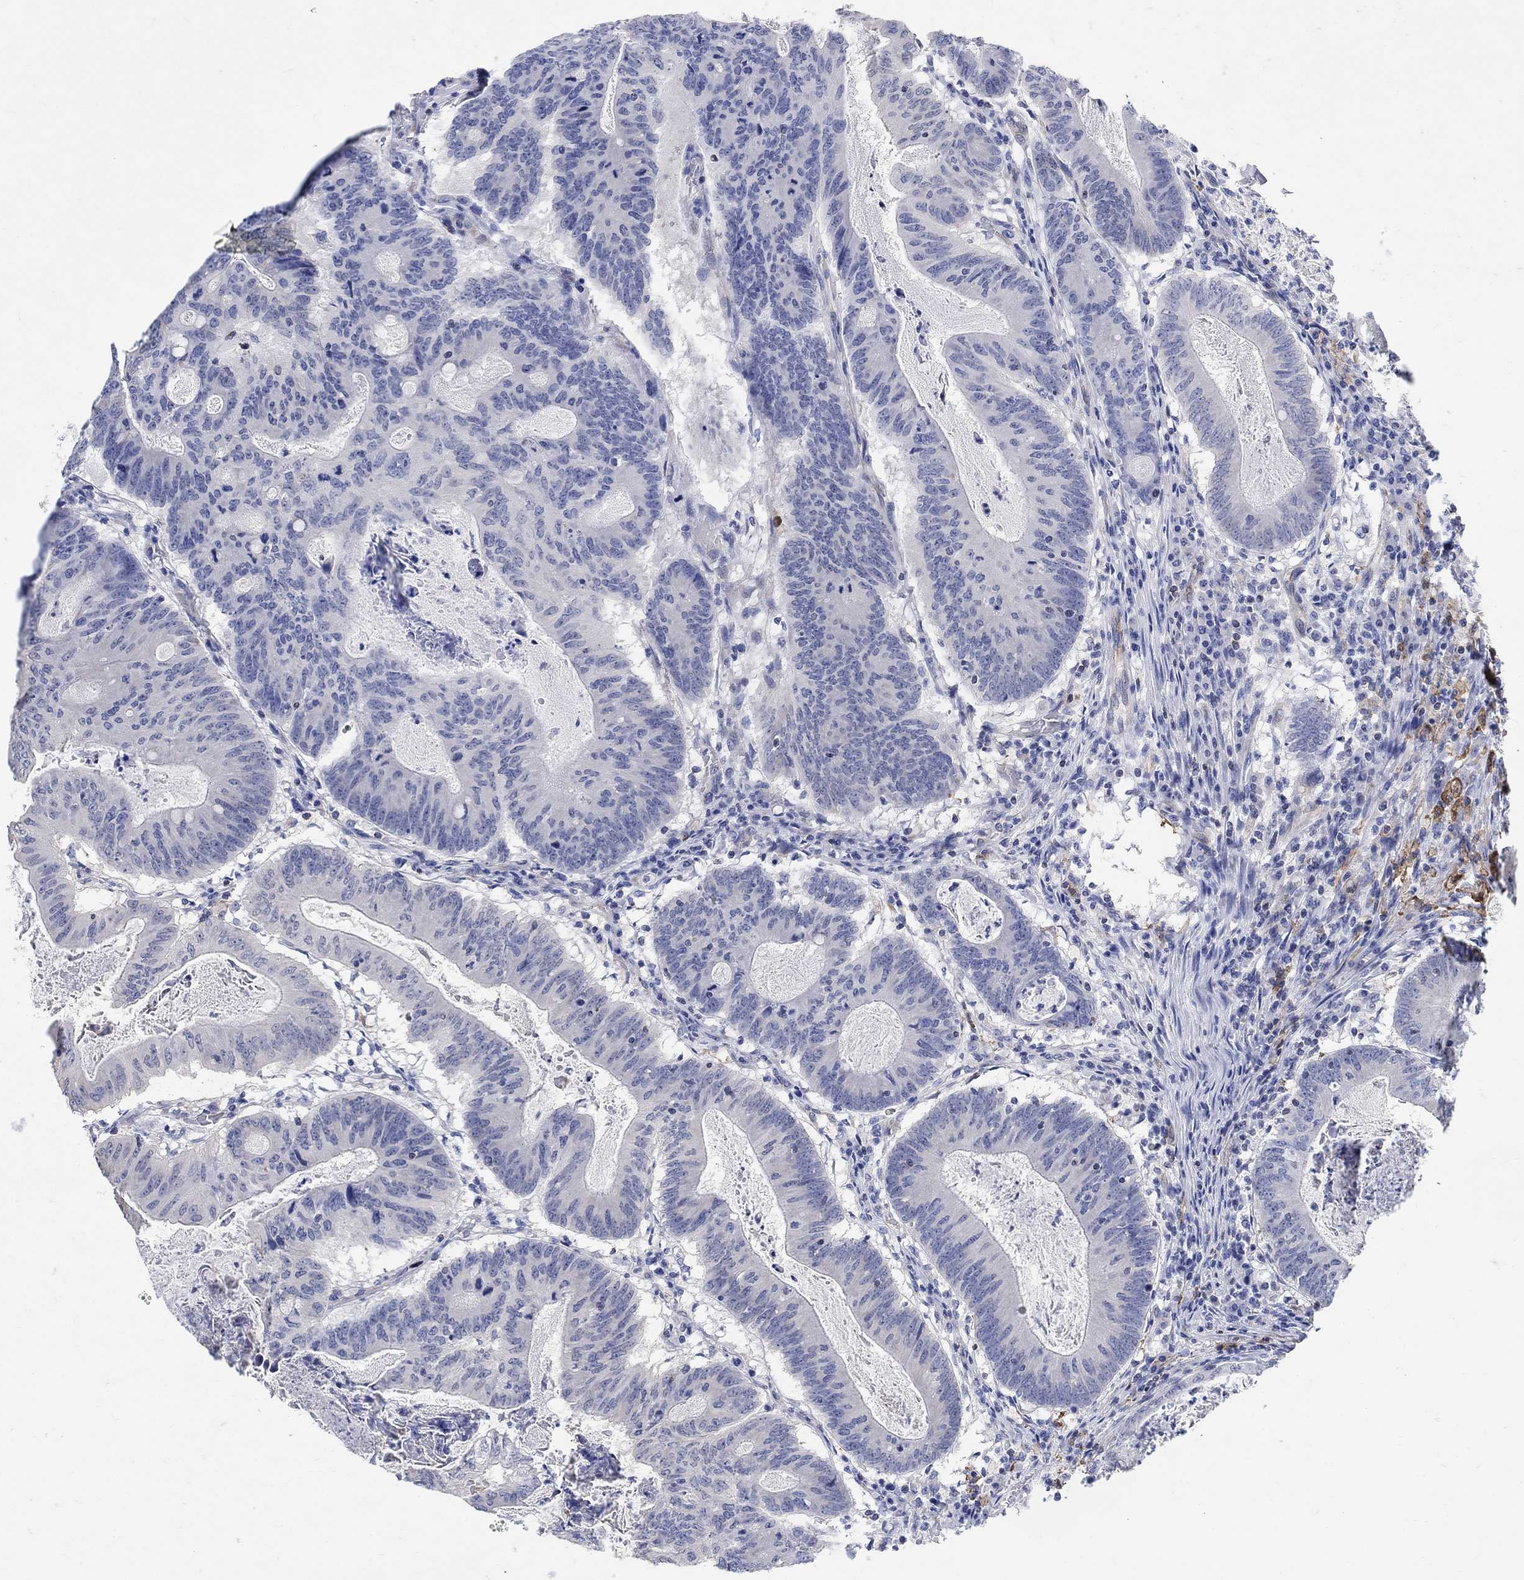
{"staining": {"intensity": "moderate", "quantity": "<25%", "location": "cytoplasmic/membranous"}, "tissue": "colorectal cancer", "cell_type": "Tumor cells", "image_type": "cancer", "snomed": [{"axis": "morphology", "description": "Adenocarcinoma, NOS"}, {"axis": "topography", "description": "Colon"}], "caption": "Protein expression by immunohistochemistry (IHC) demonstrates moderate cytoplasmic/membranous expression in about <25% of tumor cells in colorectal cancer.", "gene": "PHF21B", "patient": {"sex": "female", "age": 70}}